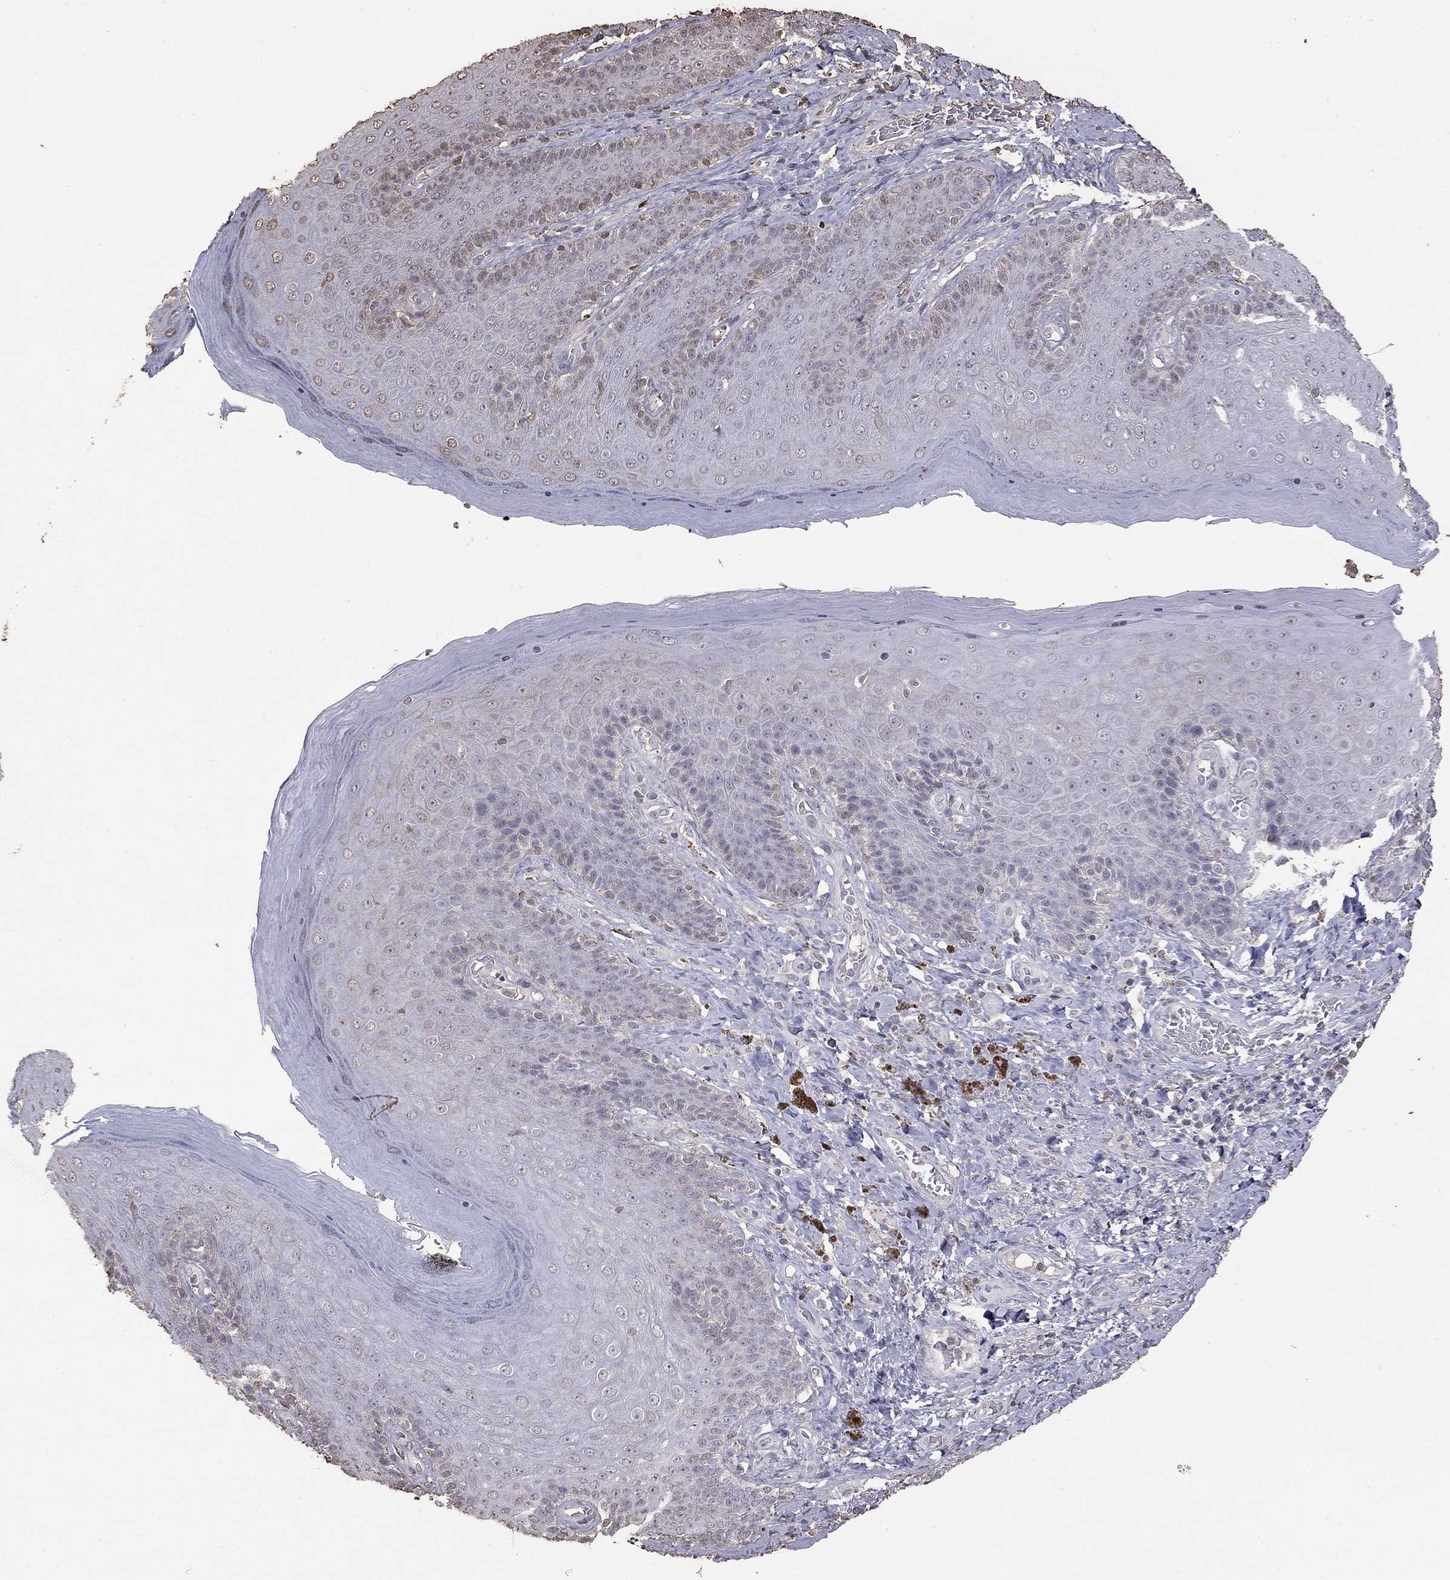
{"staining": {"intensity": "negative", "quantity": "none", "location": "none"}, "tissue": "skin", "cell_type": "Epidermal cells", "image_type": "normal", "snomed": [{"axis": "morphology", "description": "Normal tissue, NOS"}, {"axis": "topography", "description": "Skeletal muscle"}, {"axis": "topography", "description": "Anal"}, {"axis": "topography", "description": "Peripheral nerve tissue"}], "caption": "Human skin stained for a protein using IHC reveals no staining in epidermal cells.", "gene": "SUN3", "patient": {"sex": "male", "age": 53}}